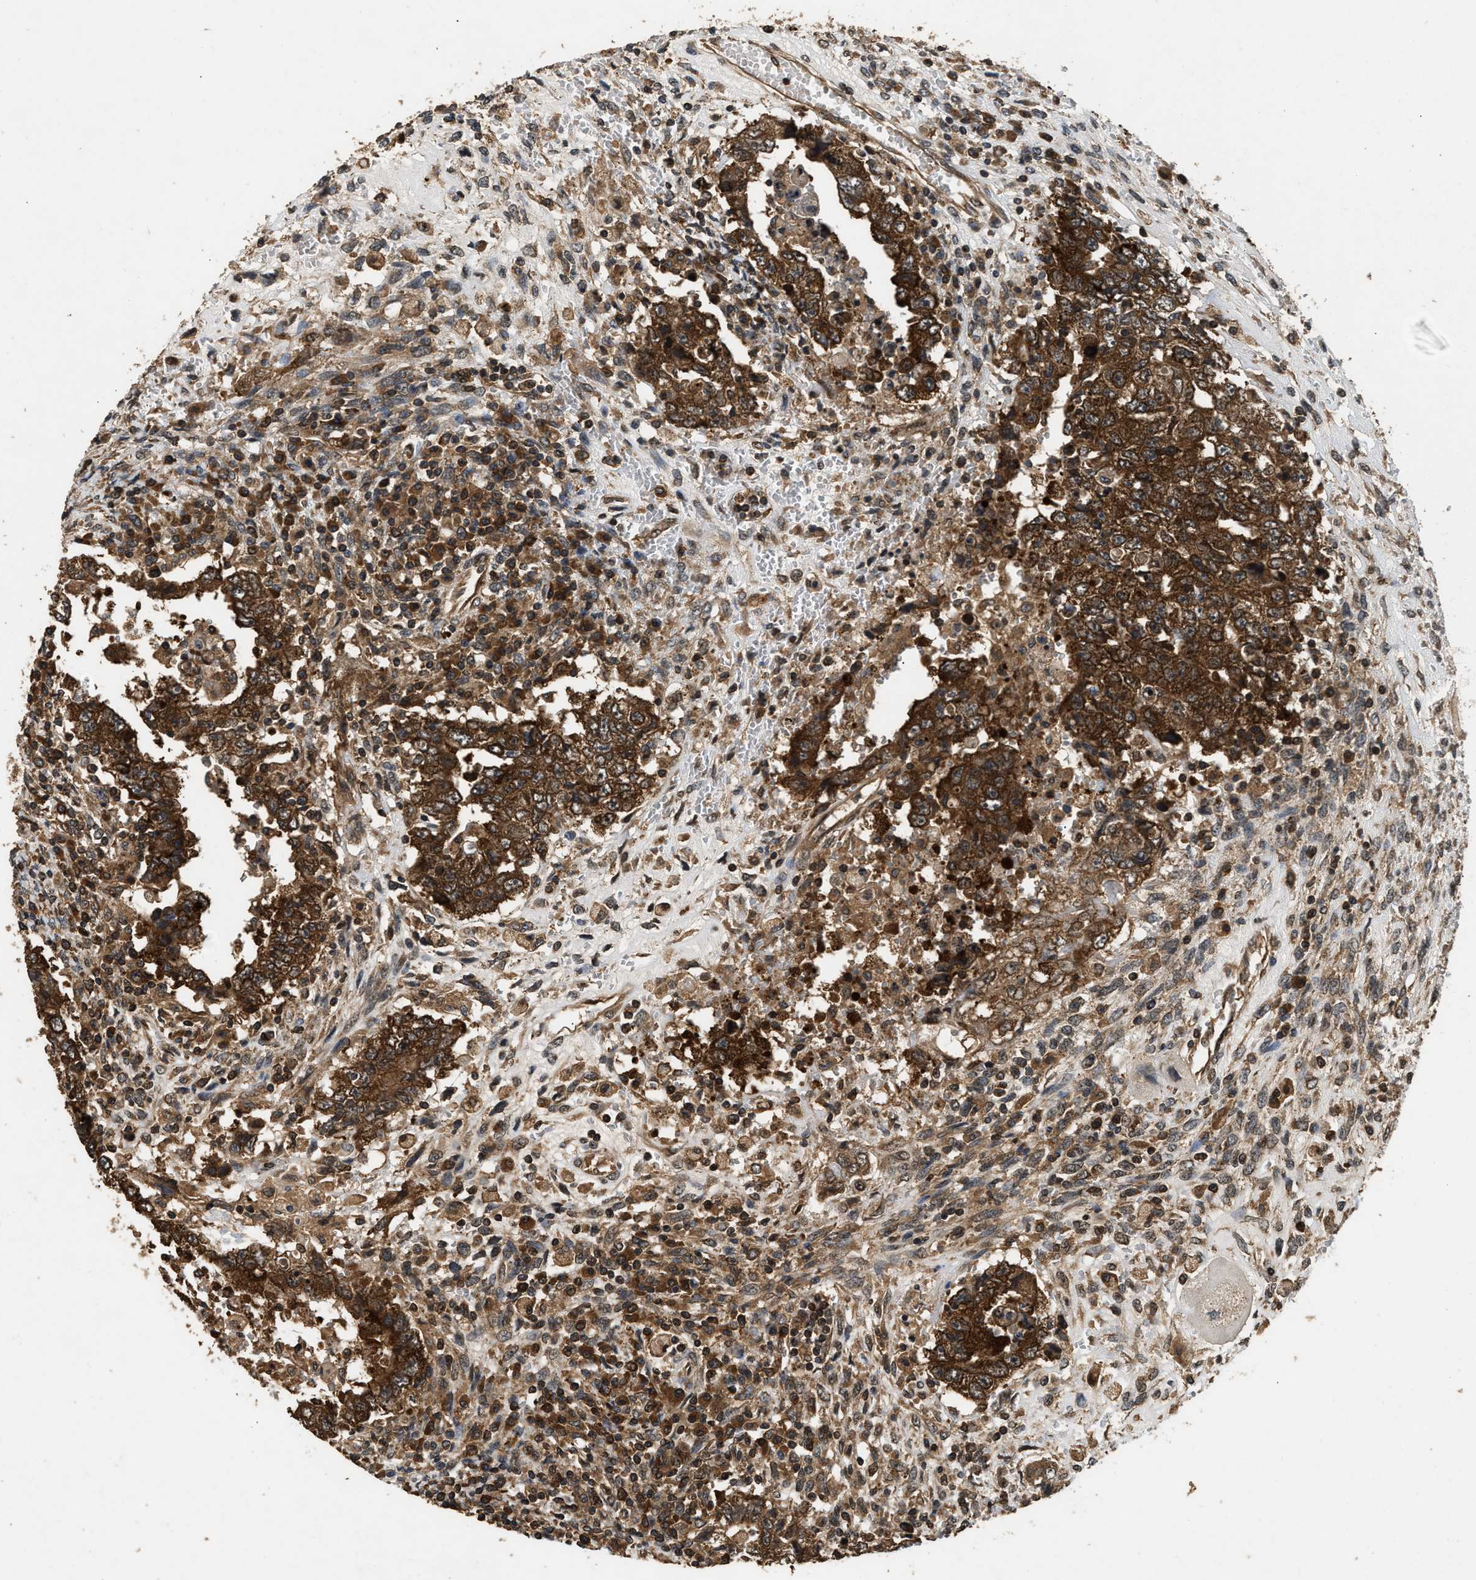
{"staining": {"intensity": "strong", "quantity": ">75%", "location": "cytoplasmic/membranous"}, "tissue": "testis cancer", "cell_type": "Tumor cells", "image_type": "cancer", "snomed": [{"axis": "morphology", "description": "Carcinoma, Embryonal, NOS"}, {"axis": "topography", "description": "Testis"}], "caption": "The histopathology image exhibits staining of testis cancer (embryonal carcinoma), revealing strong cytoplasmic/membranous protein expression (brown color) within tumor cells.", "gene": "DNAJC2", "patient": {"sex": "male", "age": 26}}